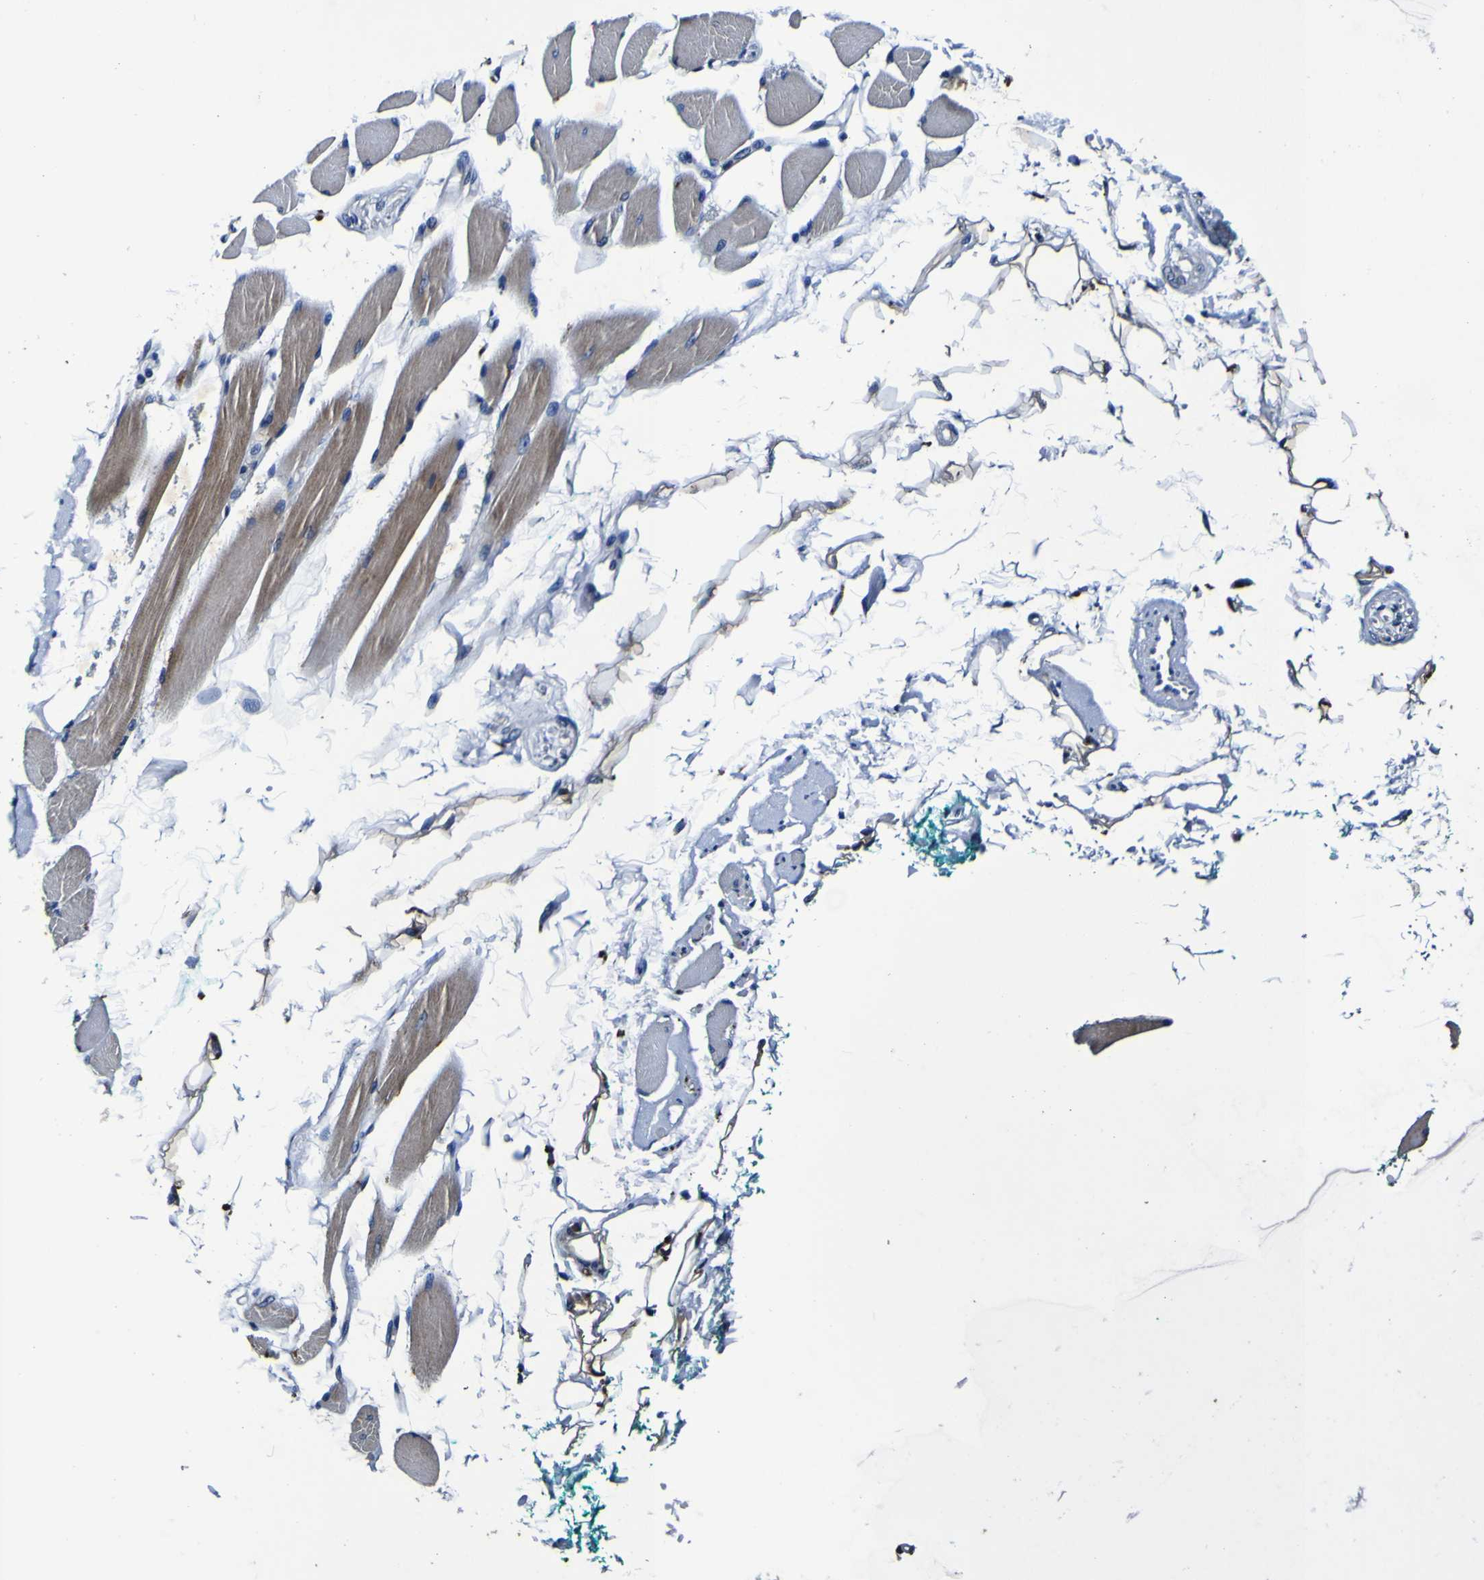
{"staining": {"intensity": "moderate", "quantity": ">75%", "location": "cytoplasmic/membranous"}, "tissue": "skeletal muscle", "cell_type": "Myocytes", "image_type": "normal", "snomed": [{"axis": "morphology", "description": "Normal tissue, NOS"}, {"axis": "topography", "description": "Skeletal muscle"}, {"axis": "topography", "description": "Oral tissue"}, {"axis": "topography", "description": "Peripheral nerve tissue"}], "caption": "Immunohistochemical staining of unremarkable human skeletal muscle shows moderate cytoplasmic/membranous protein positivity in about >75% of myocytes.", "gene": "PANK4", "patient": {"sex": "female", "age": 84}}